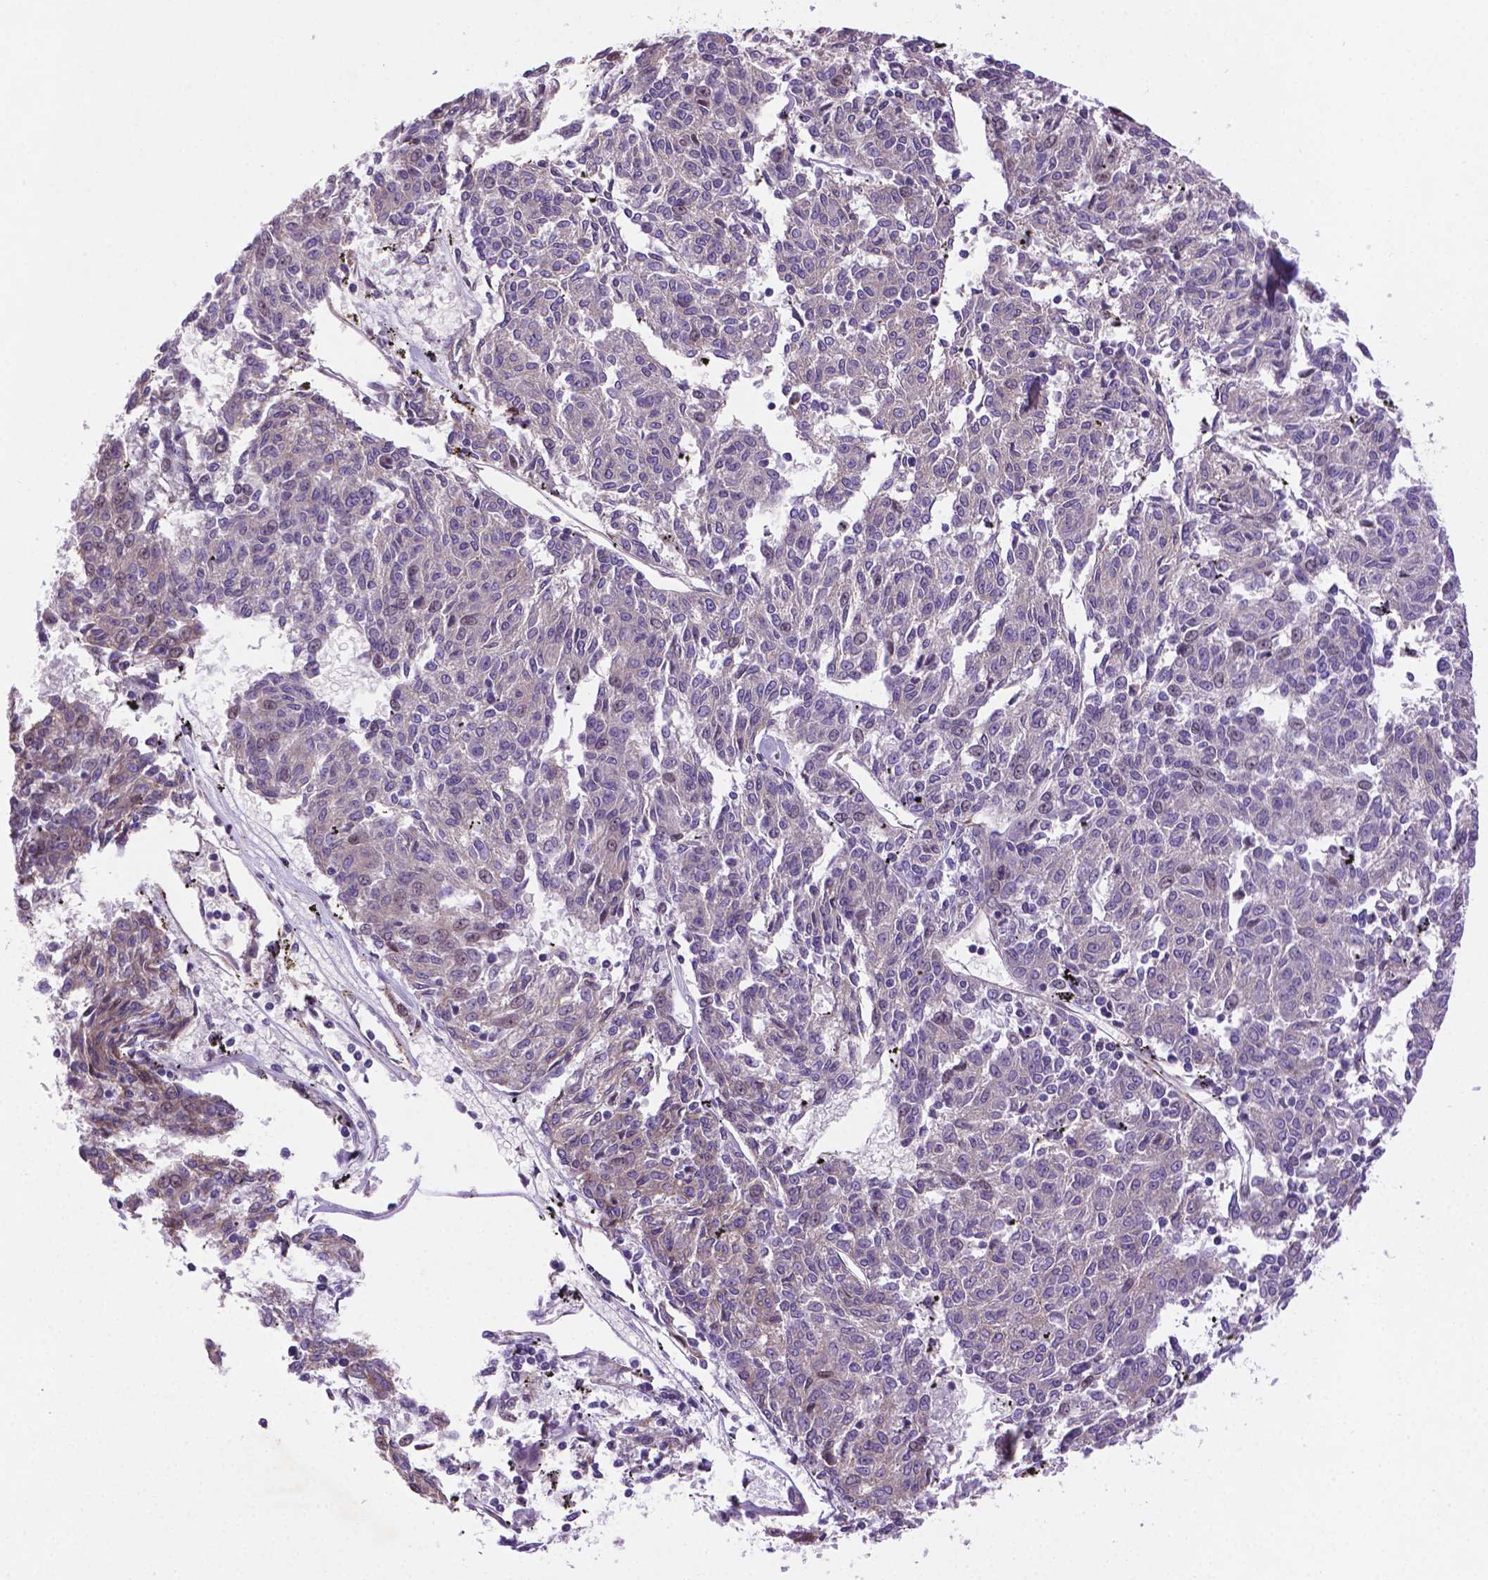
{"staining": {"intensity": "negative", "quantity": "none", "location": "none"}, "tissue": "melanoma", "cell_type": "Tumor cells", "image_type": "cancer", "snomed": [{"axis": "morphology", "description": "Malignant melanoma, NOS"}, {"axis": "topography", "description": "Skin"}], "caption": "High power microscopy histopathology image of an immunohistochemistry image of melanoma, revealing no significant positivity in tumor cells. (IHC, brightfield microscopy, high magnification).", "gene": "CCER2", "patient": {"sex": "female", "age": 72}}